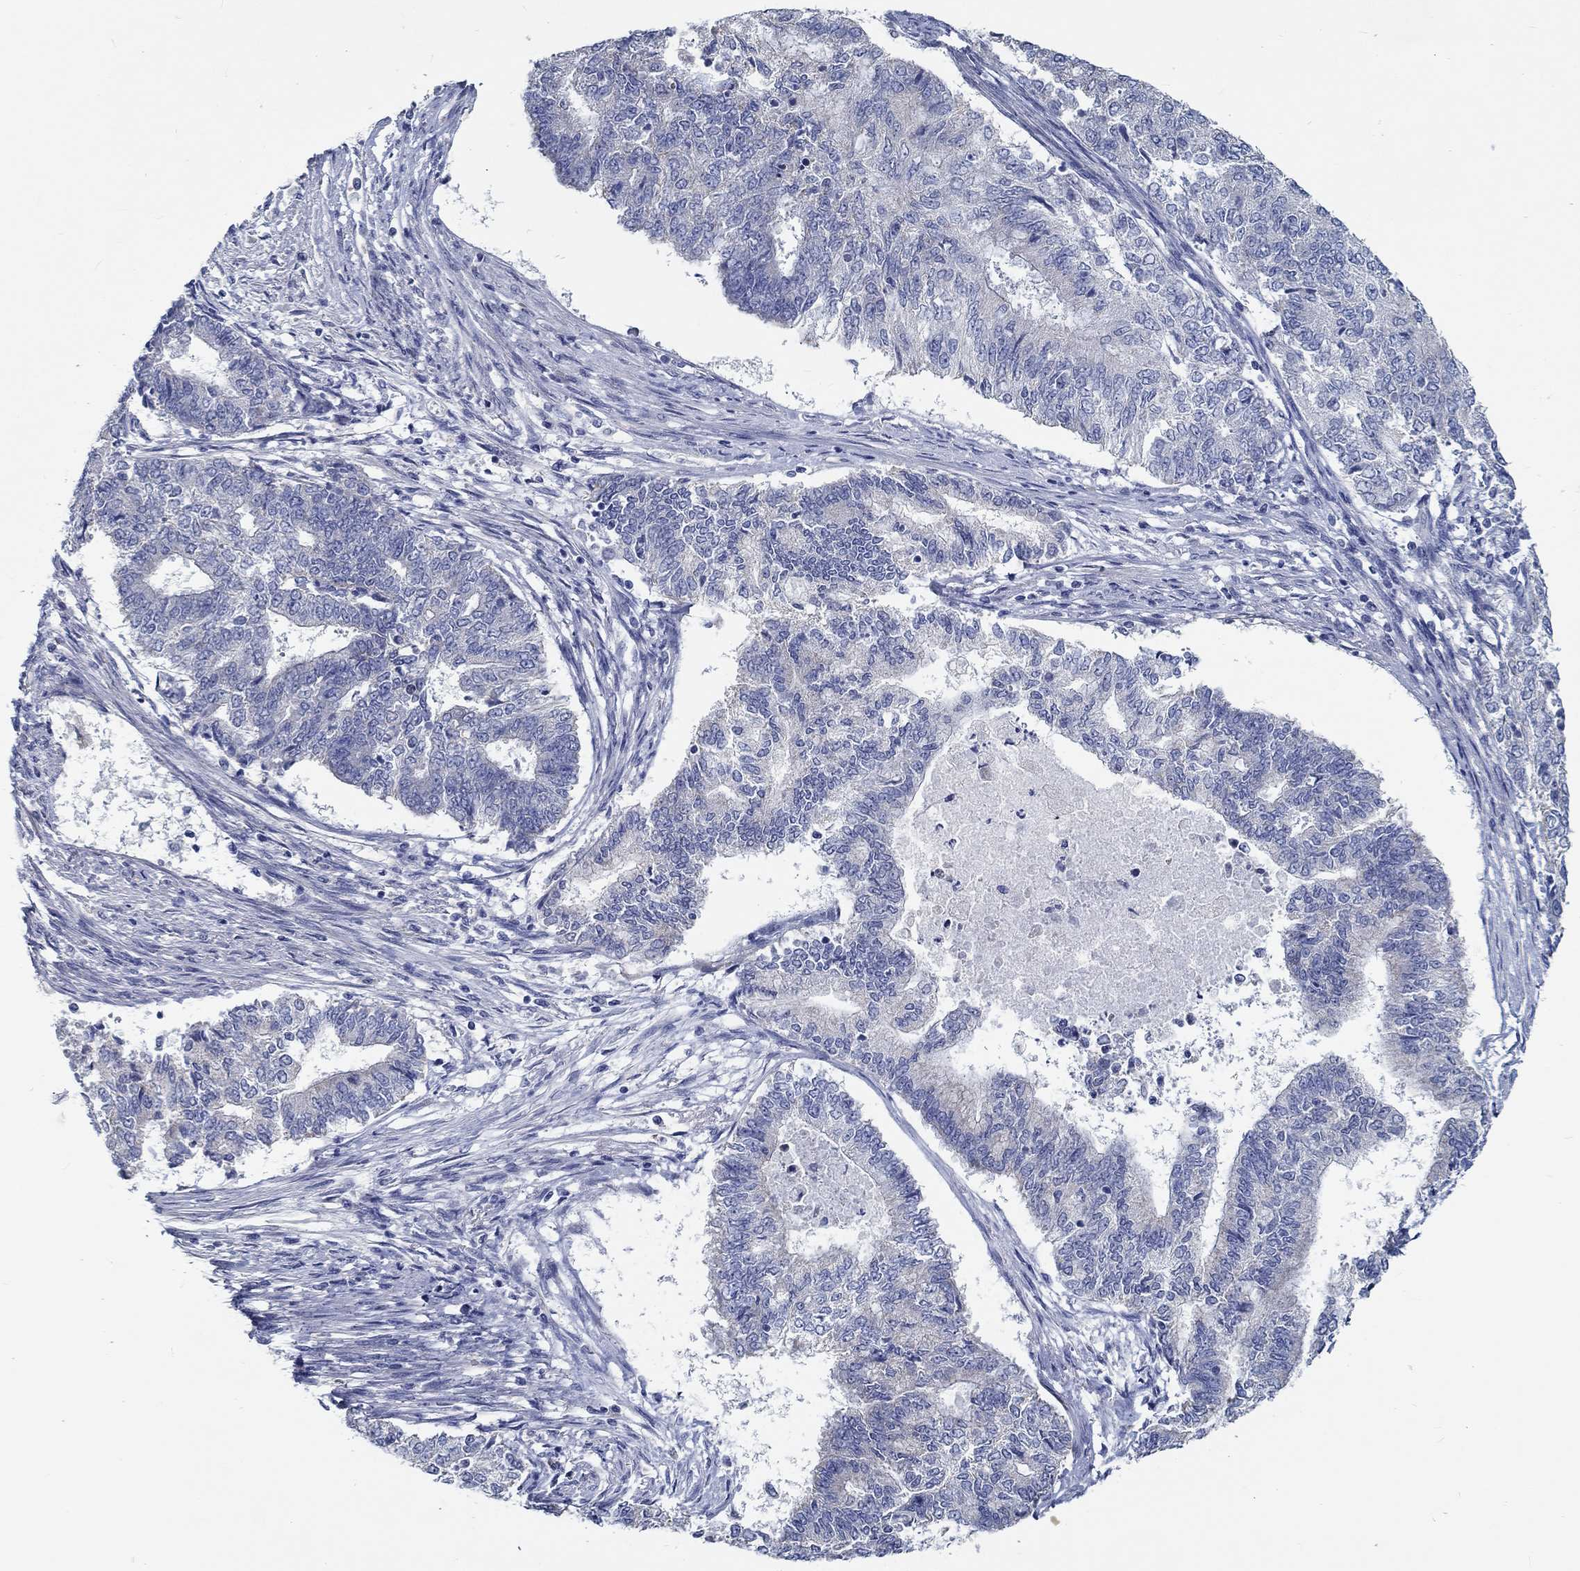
{"staining": {"intensity": "negative", "quantity": "none", "location": "none"}, "tissue": "endometrial cancer", "cell_type": "Tumor cells", "image_type": "cancer", "snomed": [{"axis": "morphology", "description": "Adenocarcinoma, NOS"}, {"axis": "topography", "description": "Endometrium"}], "caption": "A high-resolution photomicrograph shows immunohistochemistry (IHC) staining of adenocarcinoma (endometrial), which exhibits no significant positivity in tumor cells.", "gene": "MYBPC1", "patient": {"sex": "female", "age": 65}}